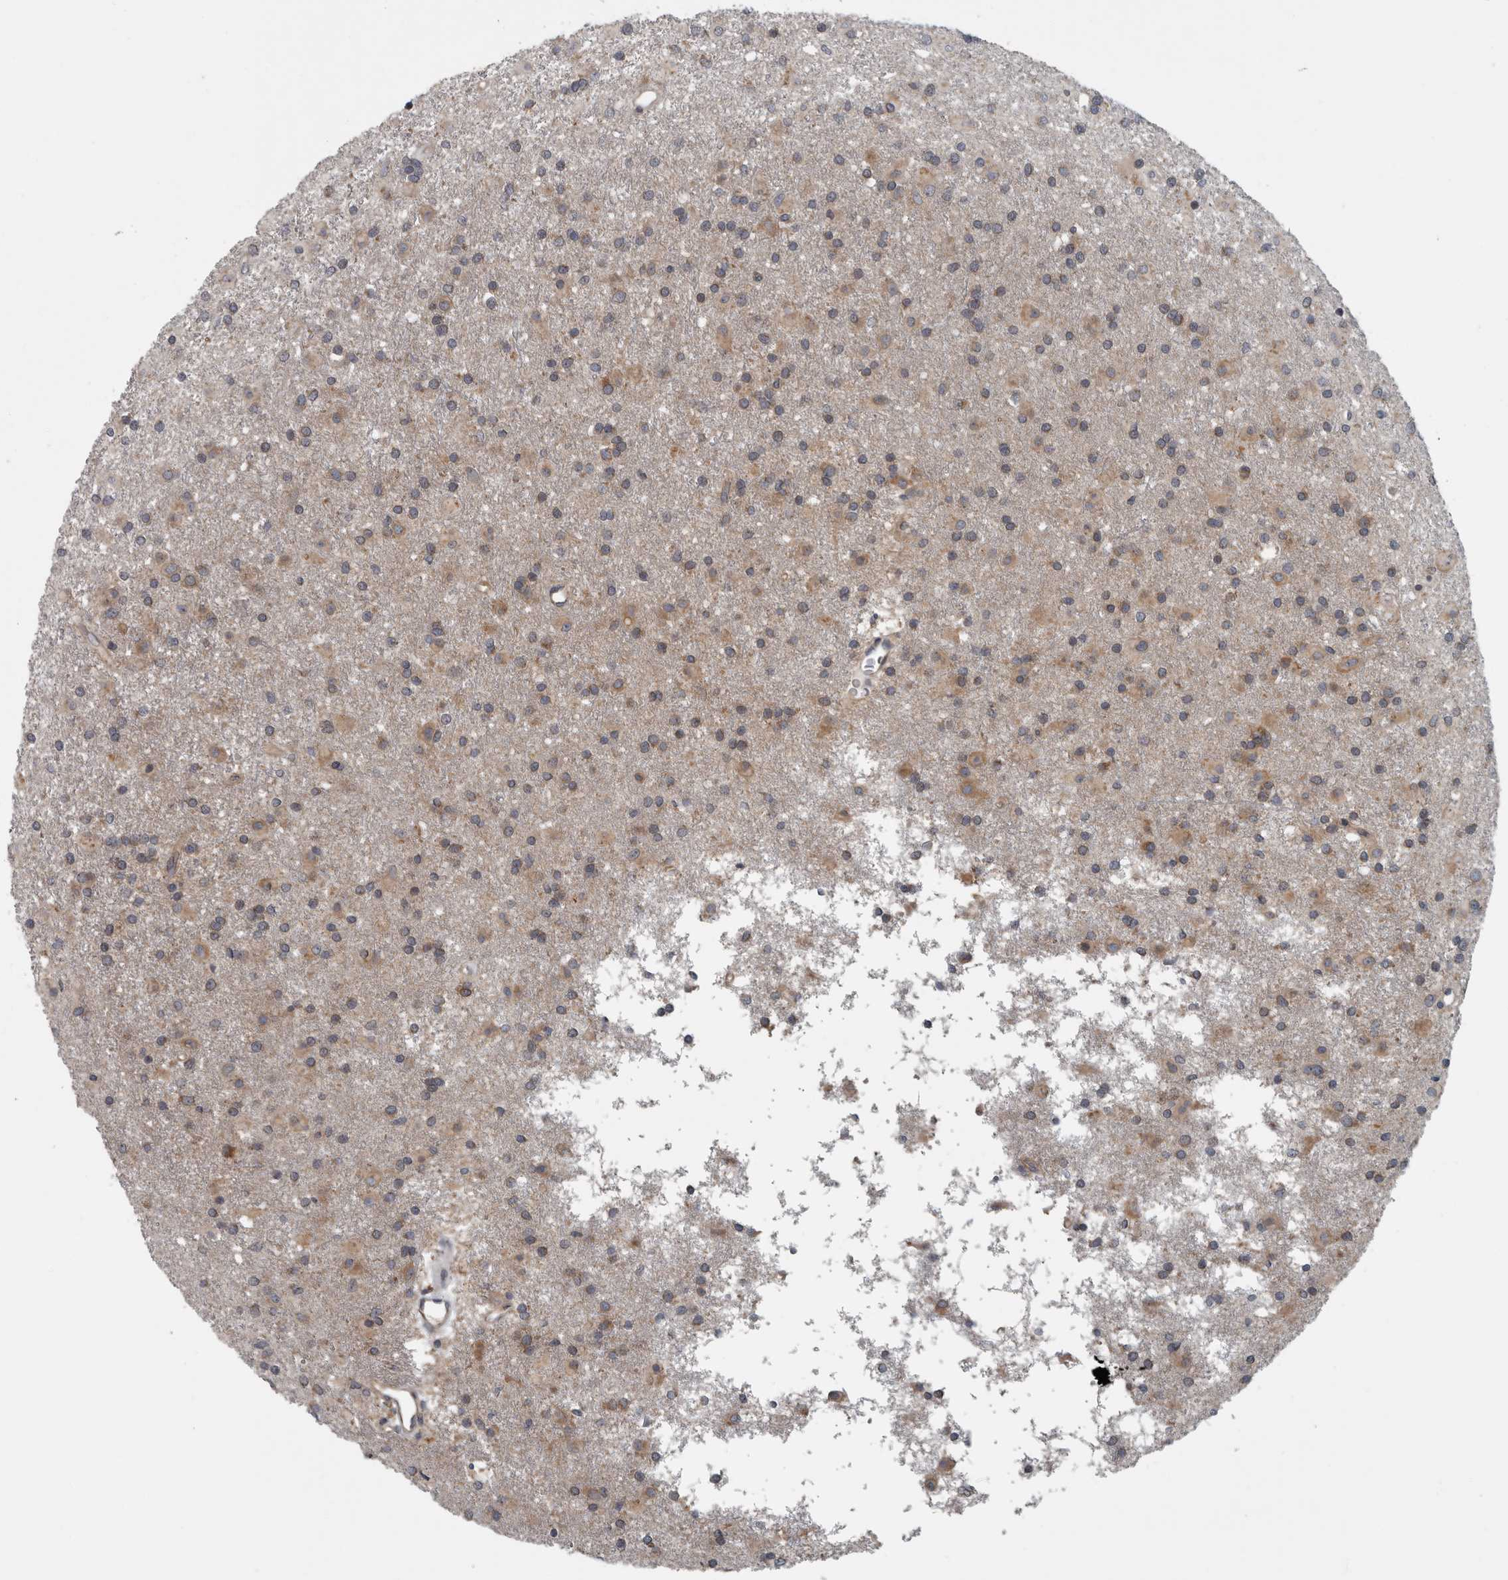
{"staining": {"intensity": "weak", "quantity": "25%-75%", "location": "cytoplasmic/membranous"}, "tissue": "glioma", "cell_type": "Tumor cells", "image_type": "cancer", "snomed": [{"axis": "morphology", "description": "Glioma, malignant, Low grade"}, {"axis": "topography", "description": "Brain"}], "caption": "A brown stain shows weak cytoplasmic/membranous staining of a protein in malignant low-grade glioma tumor cells.", "gene": "TMEM199", "patient": {"sex": "male", "age": 65}}